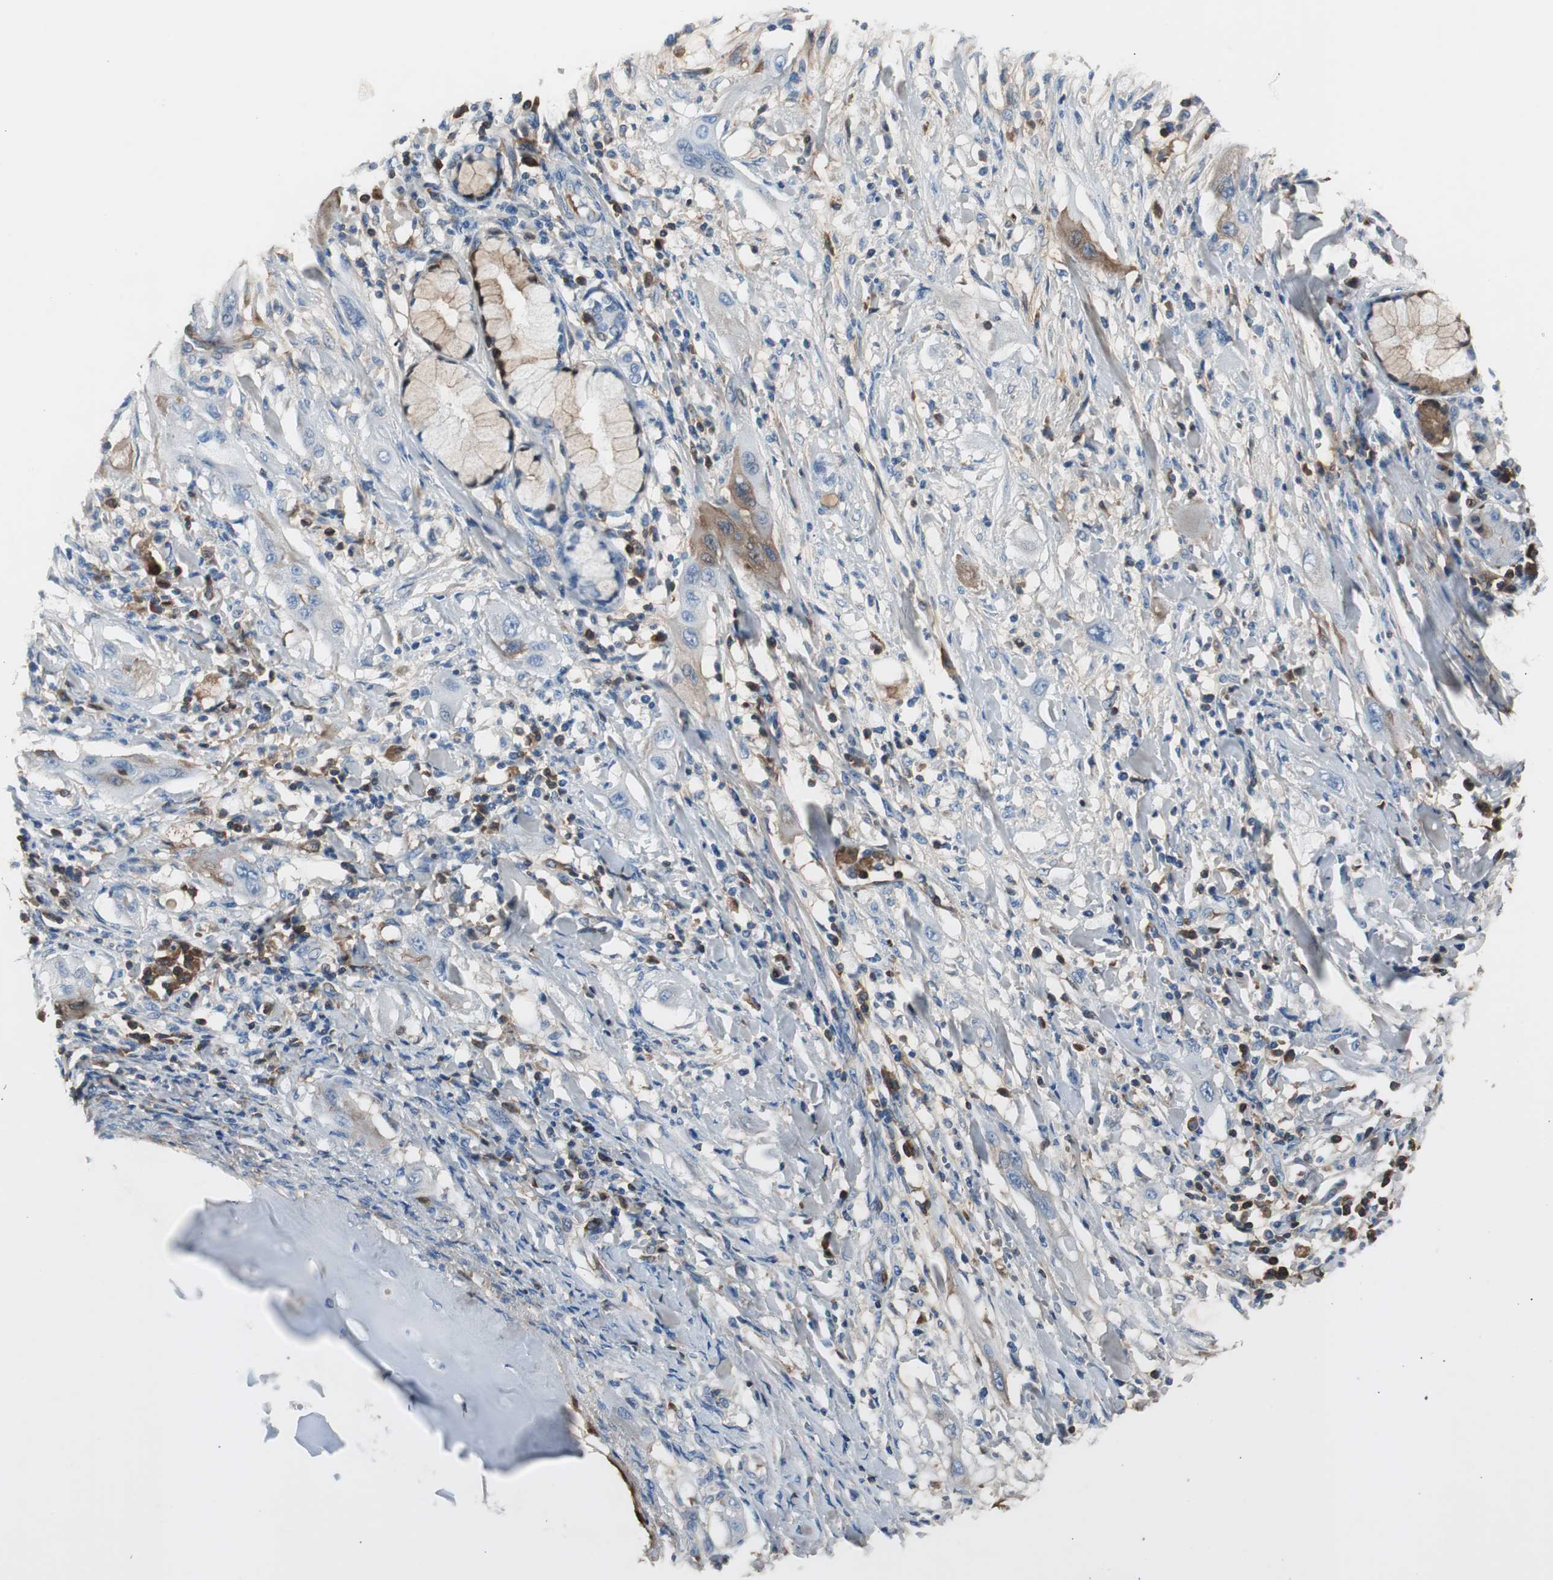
{"staining": {"intensity": "moderate", "quantity": "<25%", "location": "cytoplasmic/membranous"}, "tissue": "lung cancer", "cell_type": "Tumor cells", "image_type": "cancer", "snomed": [{"axis": "morphology", "description": "Squamous cell carcinoma, NOS"}, {"axis": "topography", "description": "Lung"}], "caption": "Immunohistochemical staining of human lung squamous cell carcinoma shows moderate cytoplasmic/membranous protein positivity in approximately <25% of tumor cells.", "gene": "SERPINF1", "patient": {"sex": "female", "age": 47}}